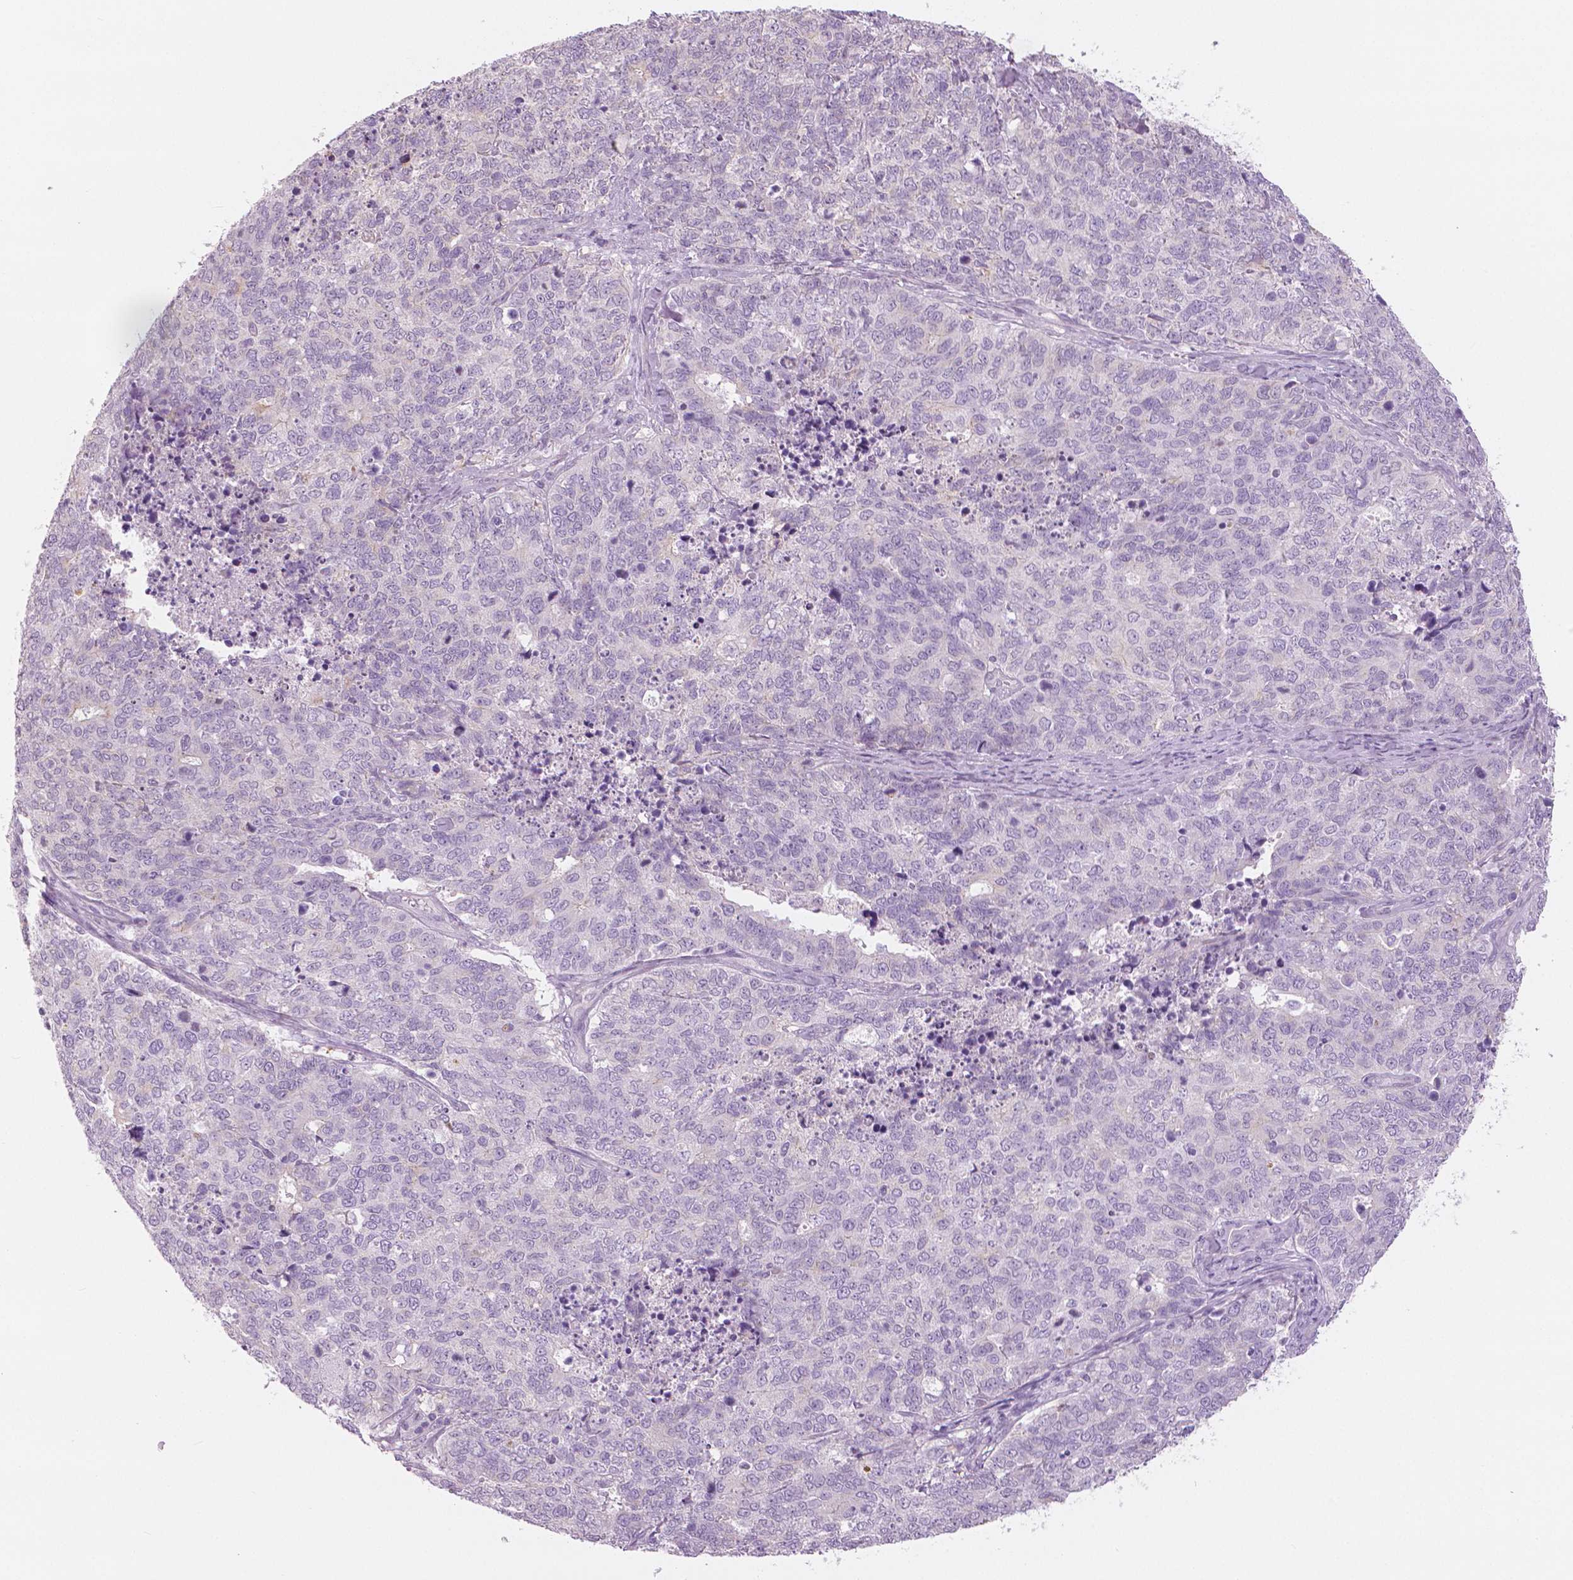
{"staining": {"intensity": "negative", "quantity": "none", "location": "none"}, "tissue": "cervical cancer", "cell_type": "Tumor cells", "image_type": "cancer", "snomed": [{"axis": "morphology", "description": "Adenocarcinoma, NOS"}, {"axis": "topography", "description": "Cervix"}], "caption": "Protein analysis of adenocarcinoma (cervical) displays no significant staining in tumor cells. (DAB (3,3'-diaminobenzidine) immunohistochemistry (IHC) visualized using brightfield microscopy, high magnification).", "gene": "SLC24A1", "patient": {"sex": "female", "age": 63}}